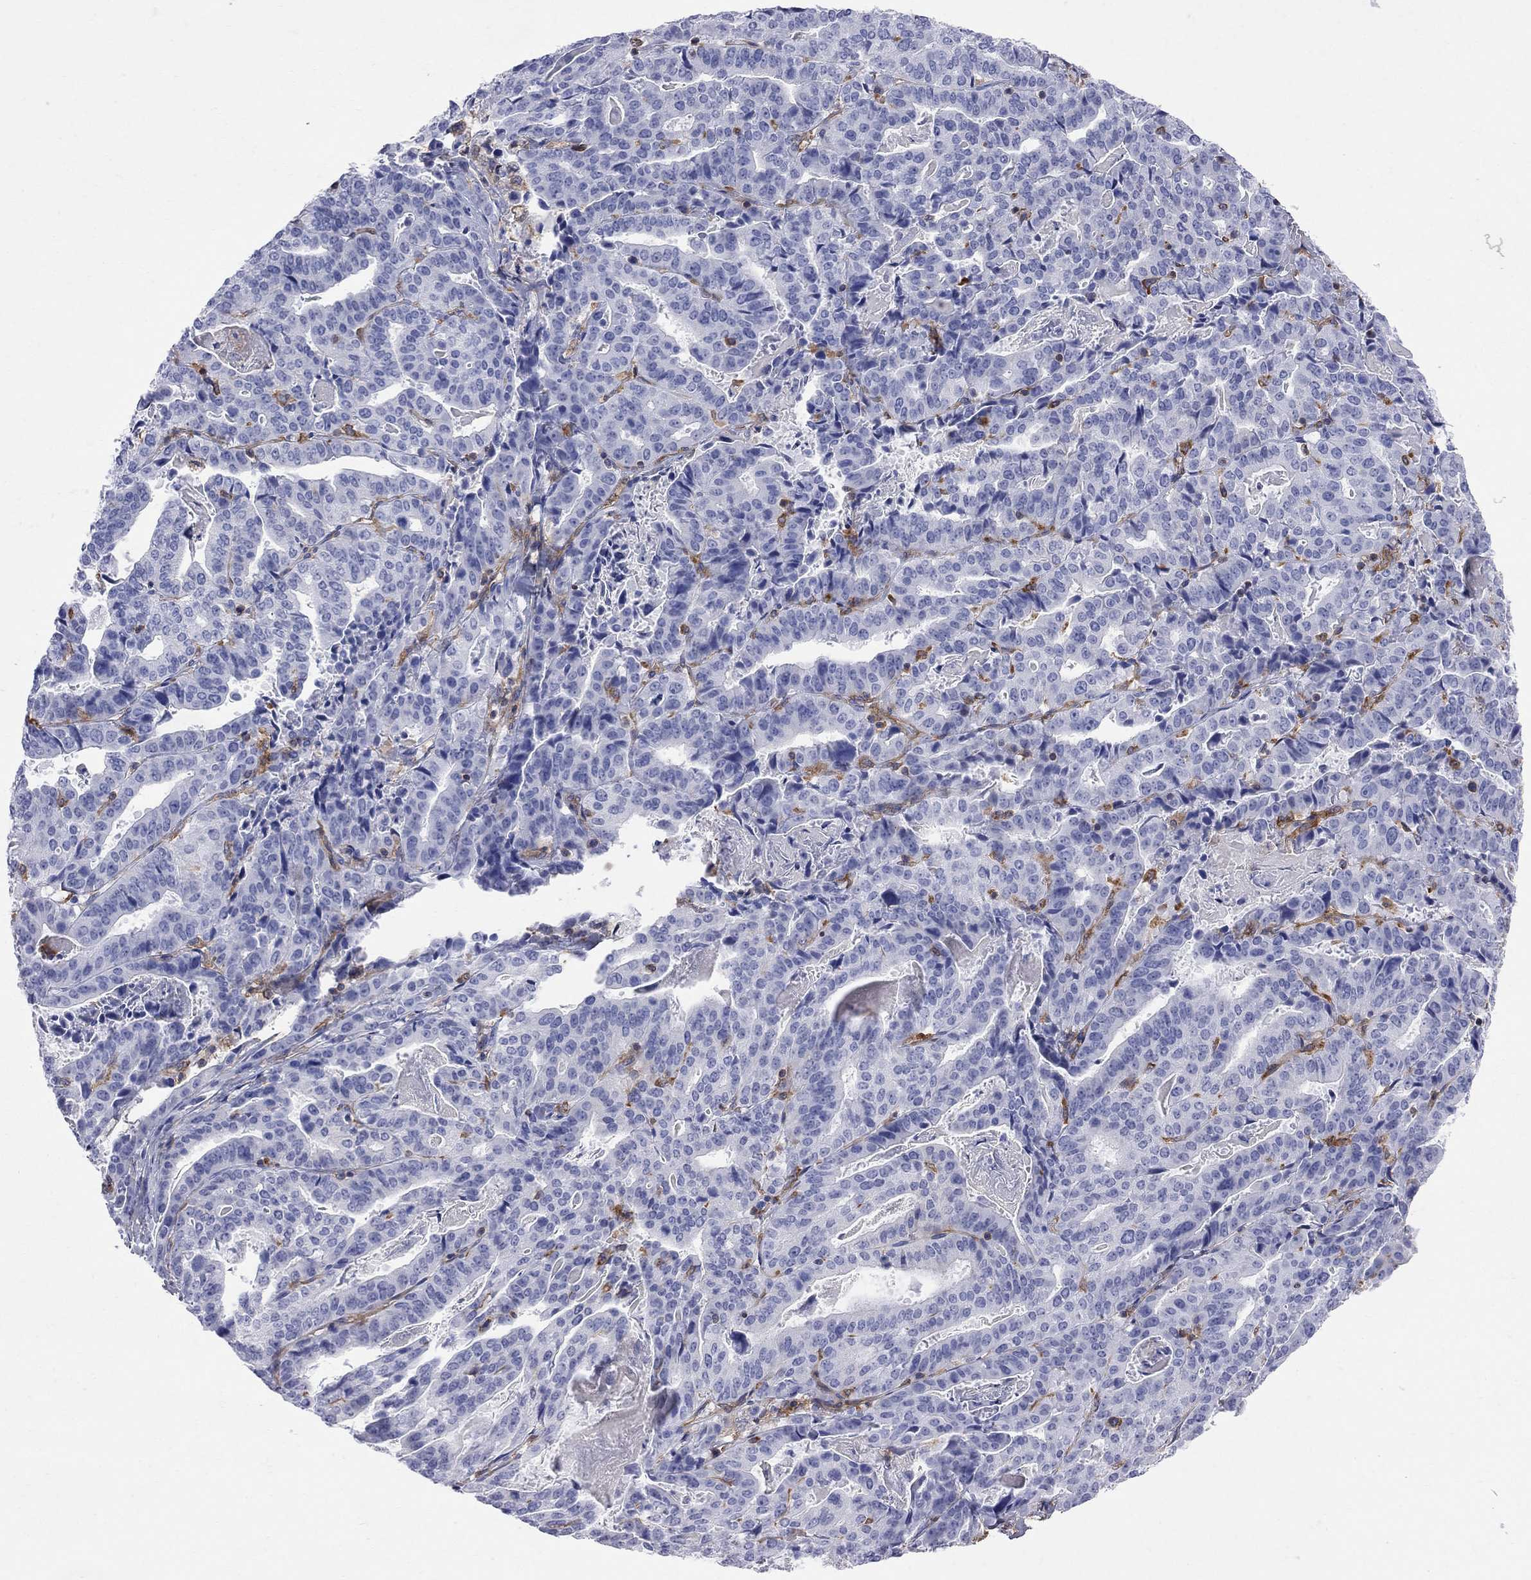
{"staining": {"intensity": "negative", "quantity": "none", "location": "none"}, "tissue": "stomach cancer", "cell_type": "Tumor cells", "image_type": "cancer", "snomed": [{"axis": "morphology", "description": "Adenocarcinoma, NOS"}, {"axis": "topography", "description": "Stomach"}], "caption": "A high-resolution photomicrograph shows immunohistochemistry staining of stomach adenocarcinoma, which demonstrates no significant expression in tumor cells. (Immunohistochemistry (ihc), brightfield microscopy, high magnification).", "gene": "ABI3", "patient": {"sex": "male", "age": 48}}